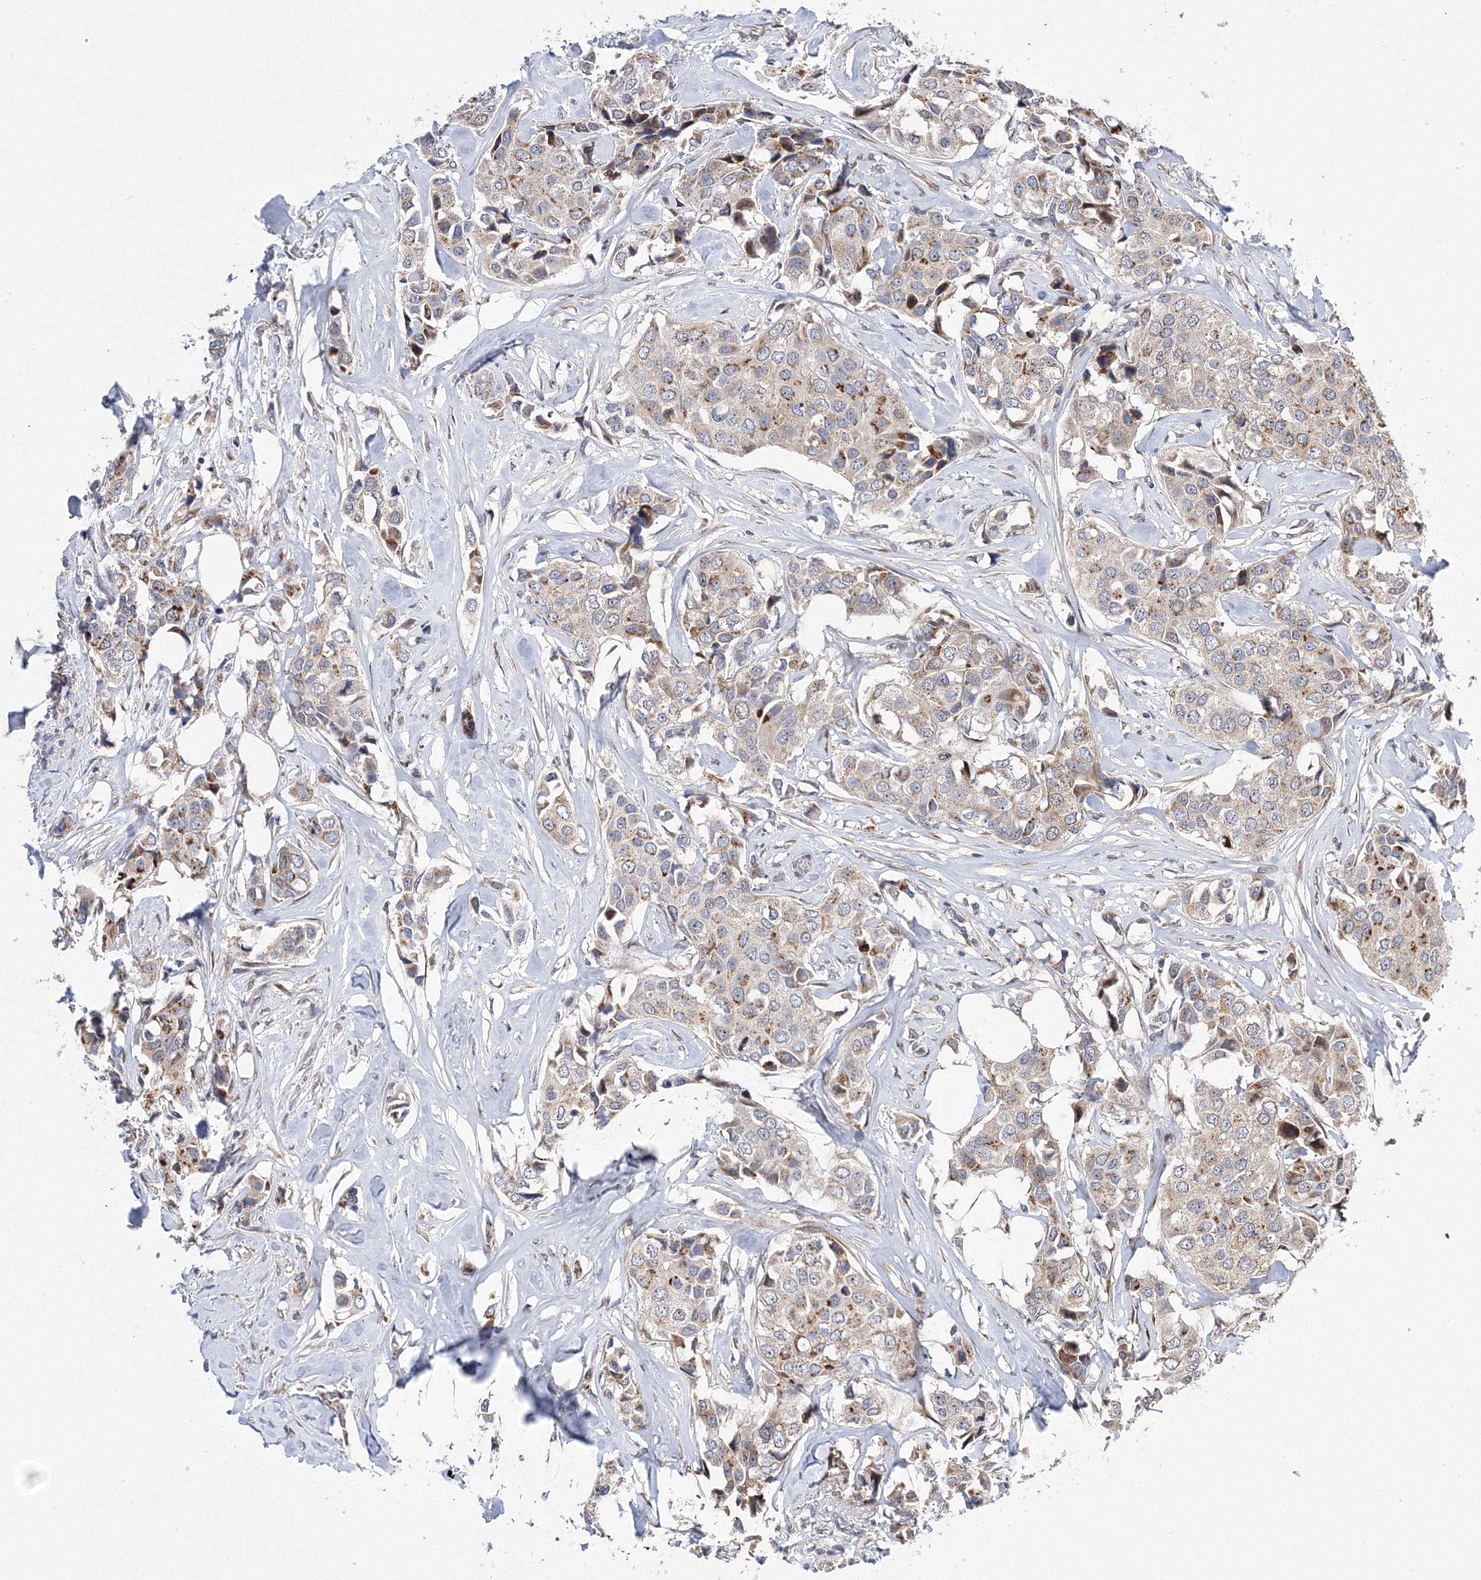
{"staining": {"intensity": "moderate", "quantity": ">75%", "location": "cytoplasmic/membranous"}, "tissue": "breast cancer", "cell_type": "Tumor cells", "image_type": "cancer", "snomed": [{"axis": "morphology", "description": "Duct carcinoma"}, {"axis": "topography", "description": "Breast"}], "caption": "Immunohistochemistry (IHC) (DAB) staining of intraductal carcinoma (breast) exhibits moderate cytoplasmic/membranous protein positivity in about >75% of tumor cells.", "gene": "GPN1", "patient": {"sex": "female", "age": 80}}